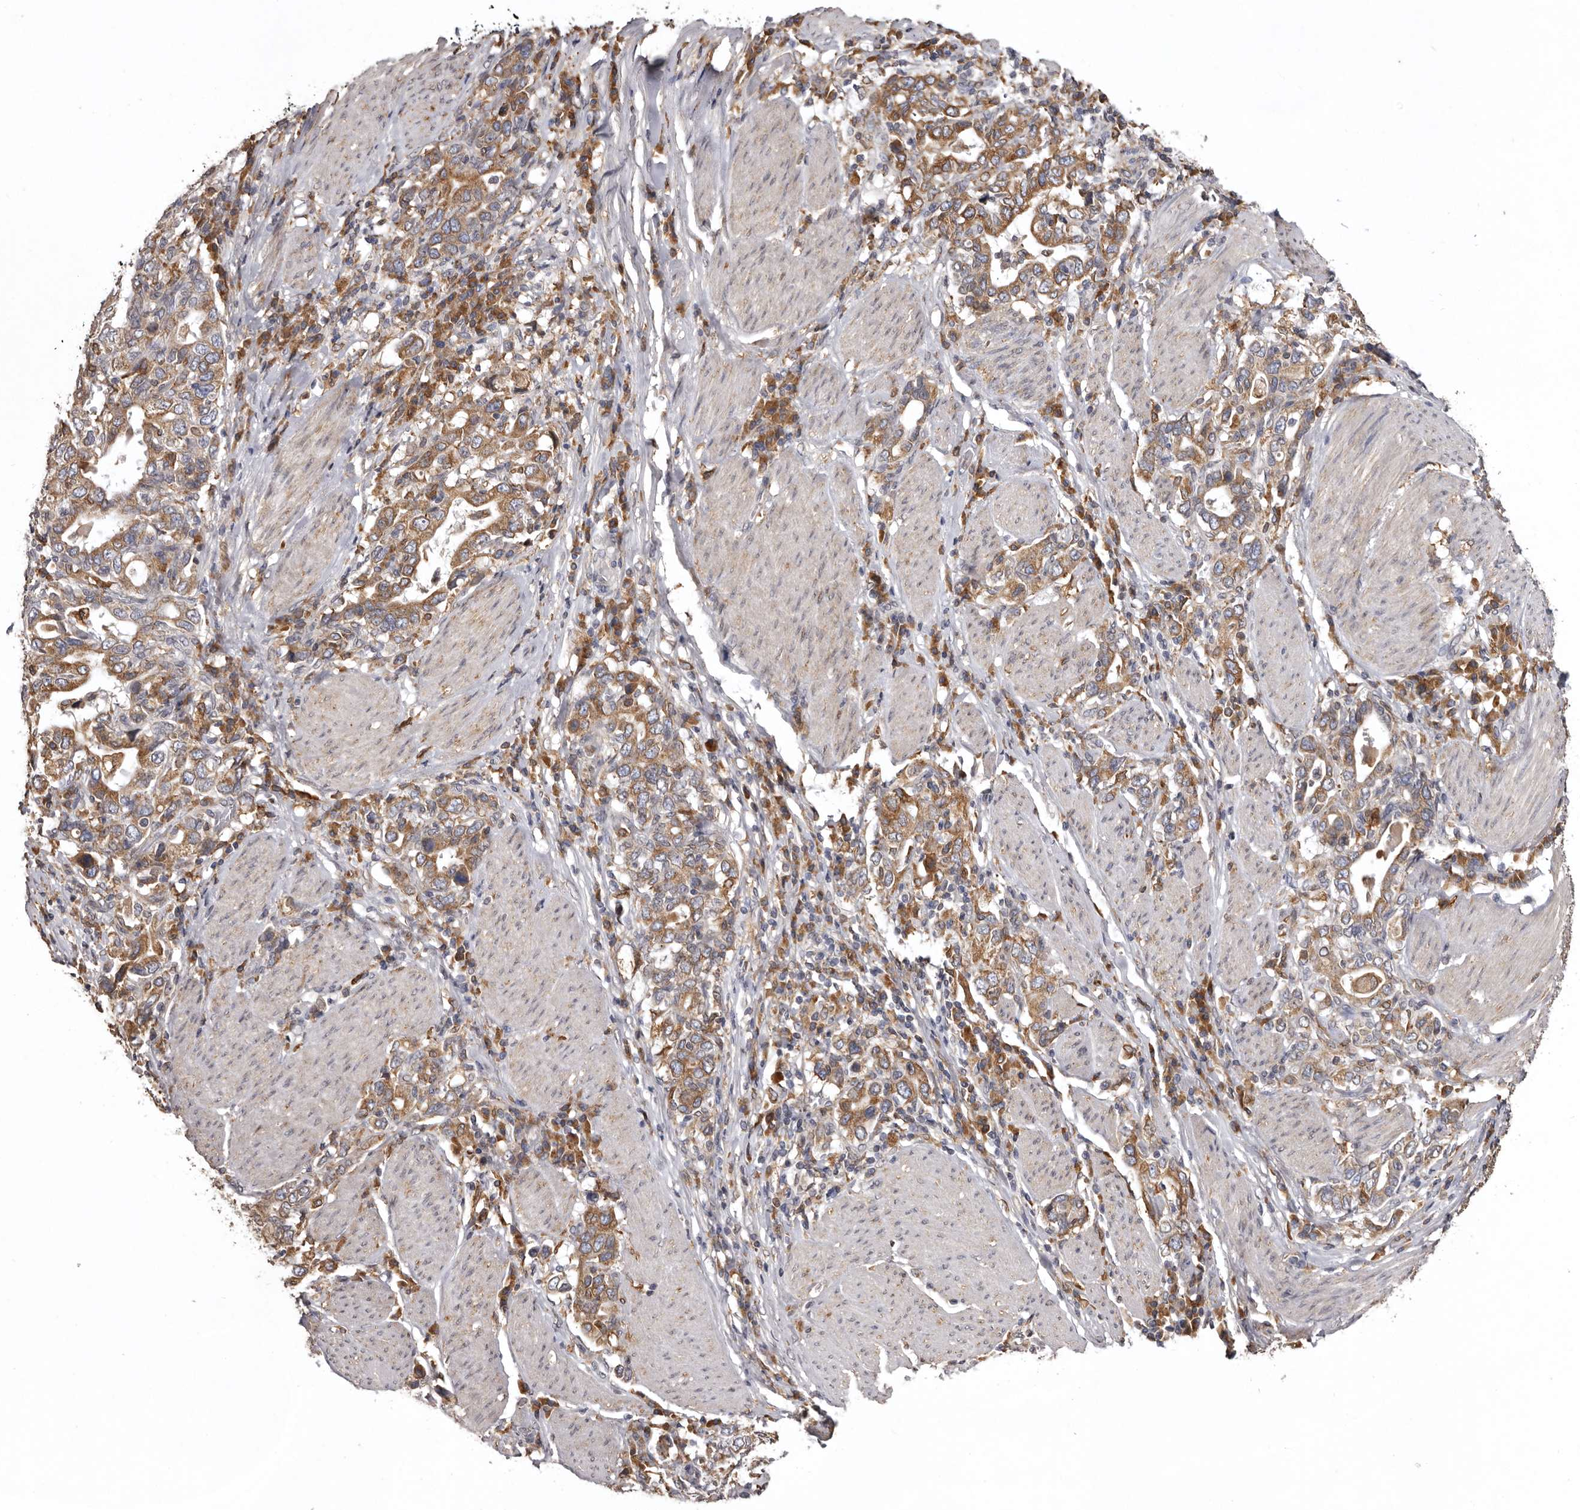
{"staining": {"intensity": "moderate", "quantity": ">75%", "location": "cytoplasmic/membranous"}, "tissue": "stomach cancer", "cell_type": "Tumor cells", "image_type": "cancer", "snomed": [{"axis": "morphology", "description": "Adenocarcinoma, NOS"}, {"axis": "topography", "description": "Stomach, upper"}], "caption": "An IHC image of tumor tissue is shown. Protein staining in brown highlights moderate cytoplasmic/membranous positivity in stomach cancer within tumor cells. (DAB IHC with brightfield microscopy, high magnification).", "gene": "INKA2", "patient": {"sex": "male", "age": 62}}